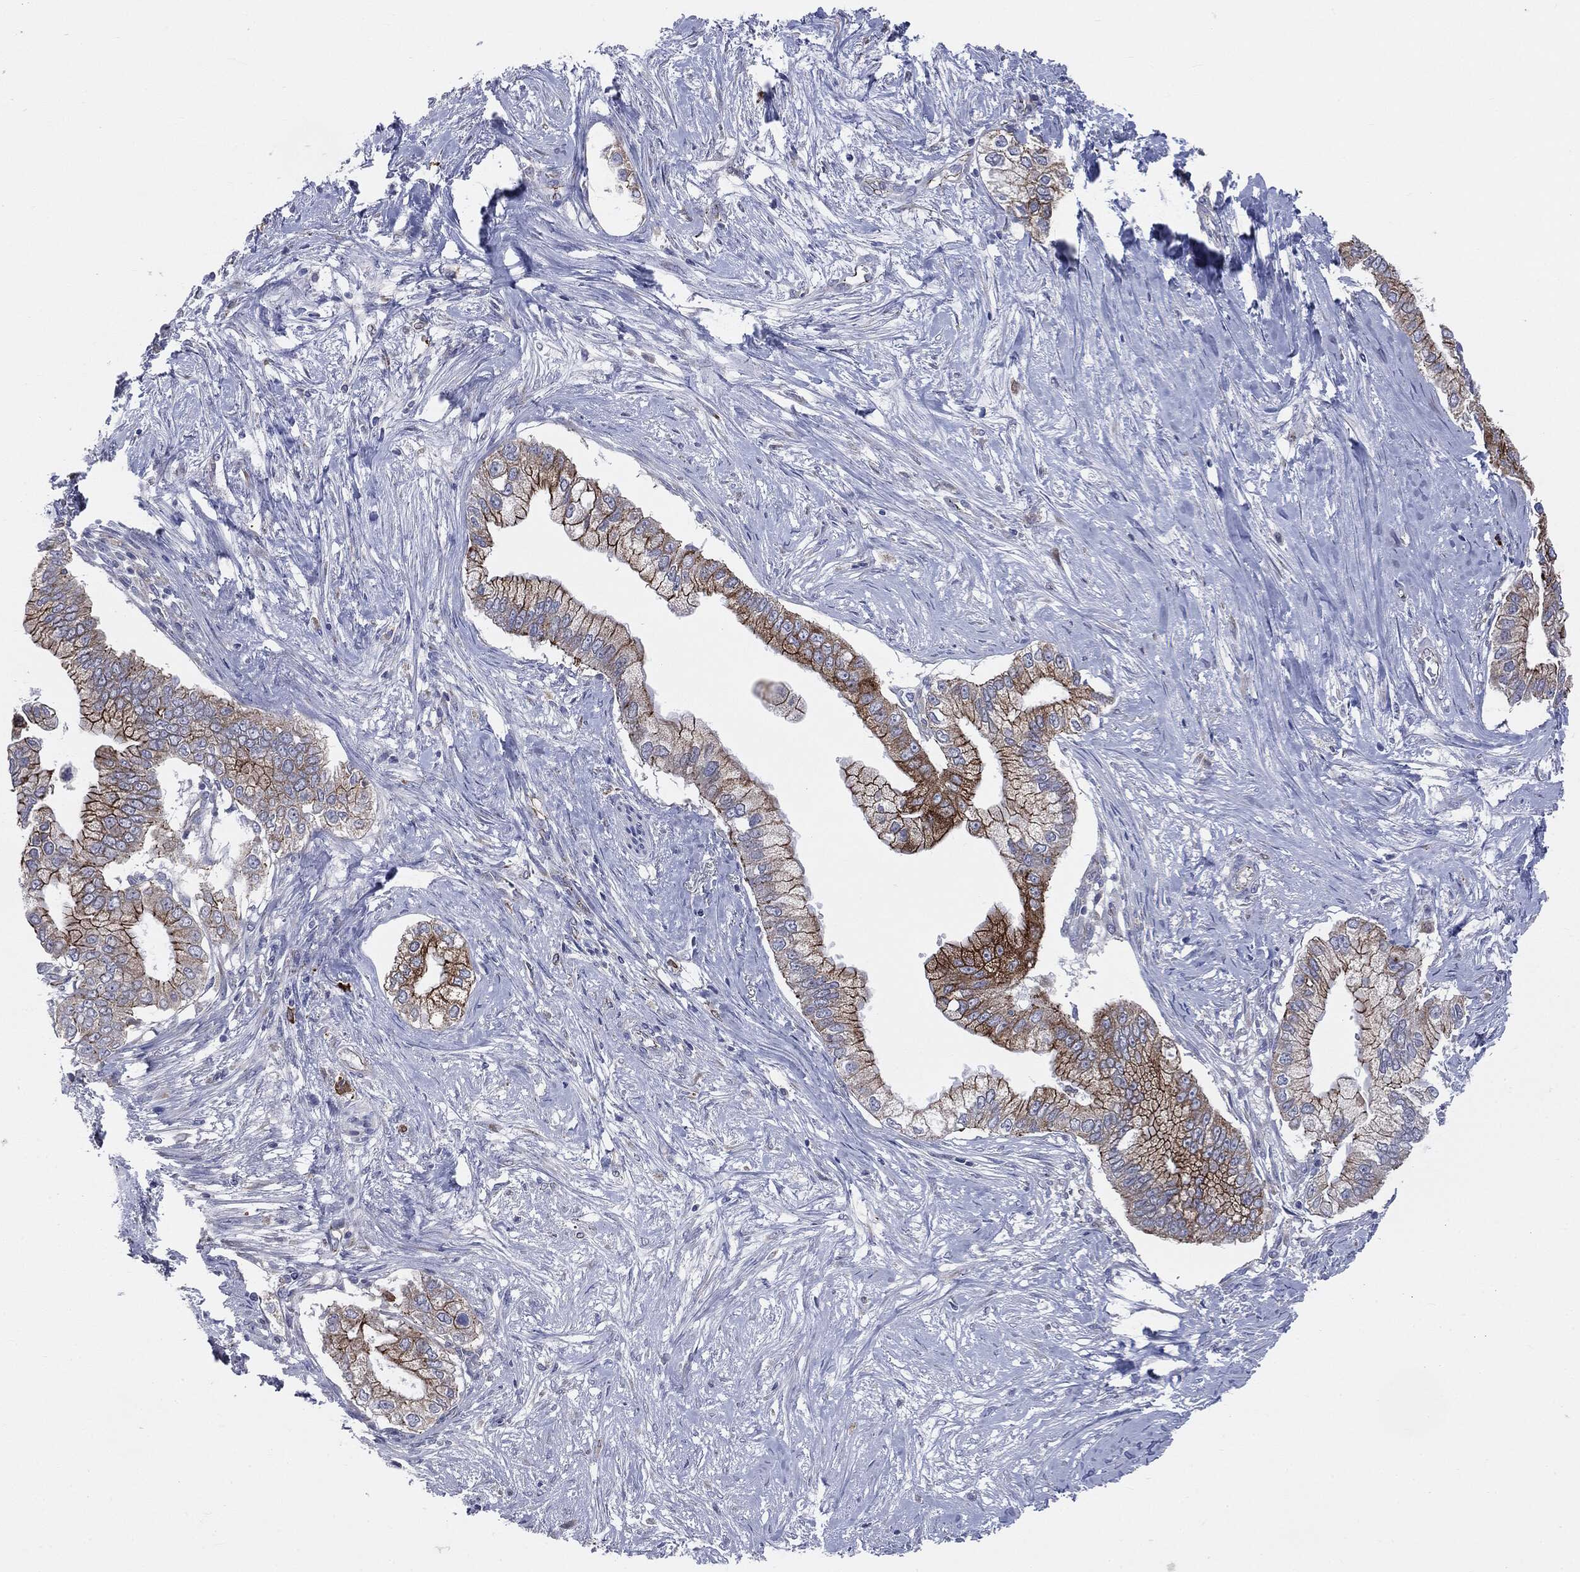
{"staining": {"intensity": "strong", "quantity": "25%-75%", "location": "cytoplasmic/membranous"}, "tissue": "pancreatic cancer", "cell_type": "Tumor cells", "image_type": "cancer", "snomed": [{"axis": "morphology", "description": "Adenocarcinoma, NOS"}, {"axis": "topography", "description": "Pancreas"}], "caption": "IHC histopathology image of neoplastic tissue: adenocarcinoma (pancreatic) stained using IHC shows high levels of strong protein expression localized specifically in the cytoplasmic/membranous of tumor cells, appearing as a cytoplasmic/membranous brown color.", "gene": "PTGS2", "patient": {"sex": "male", "age": 70}}